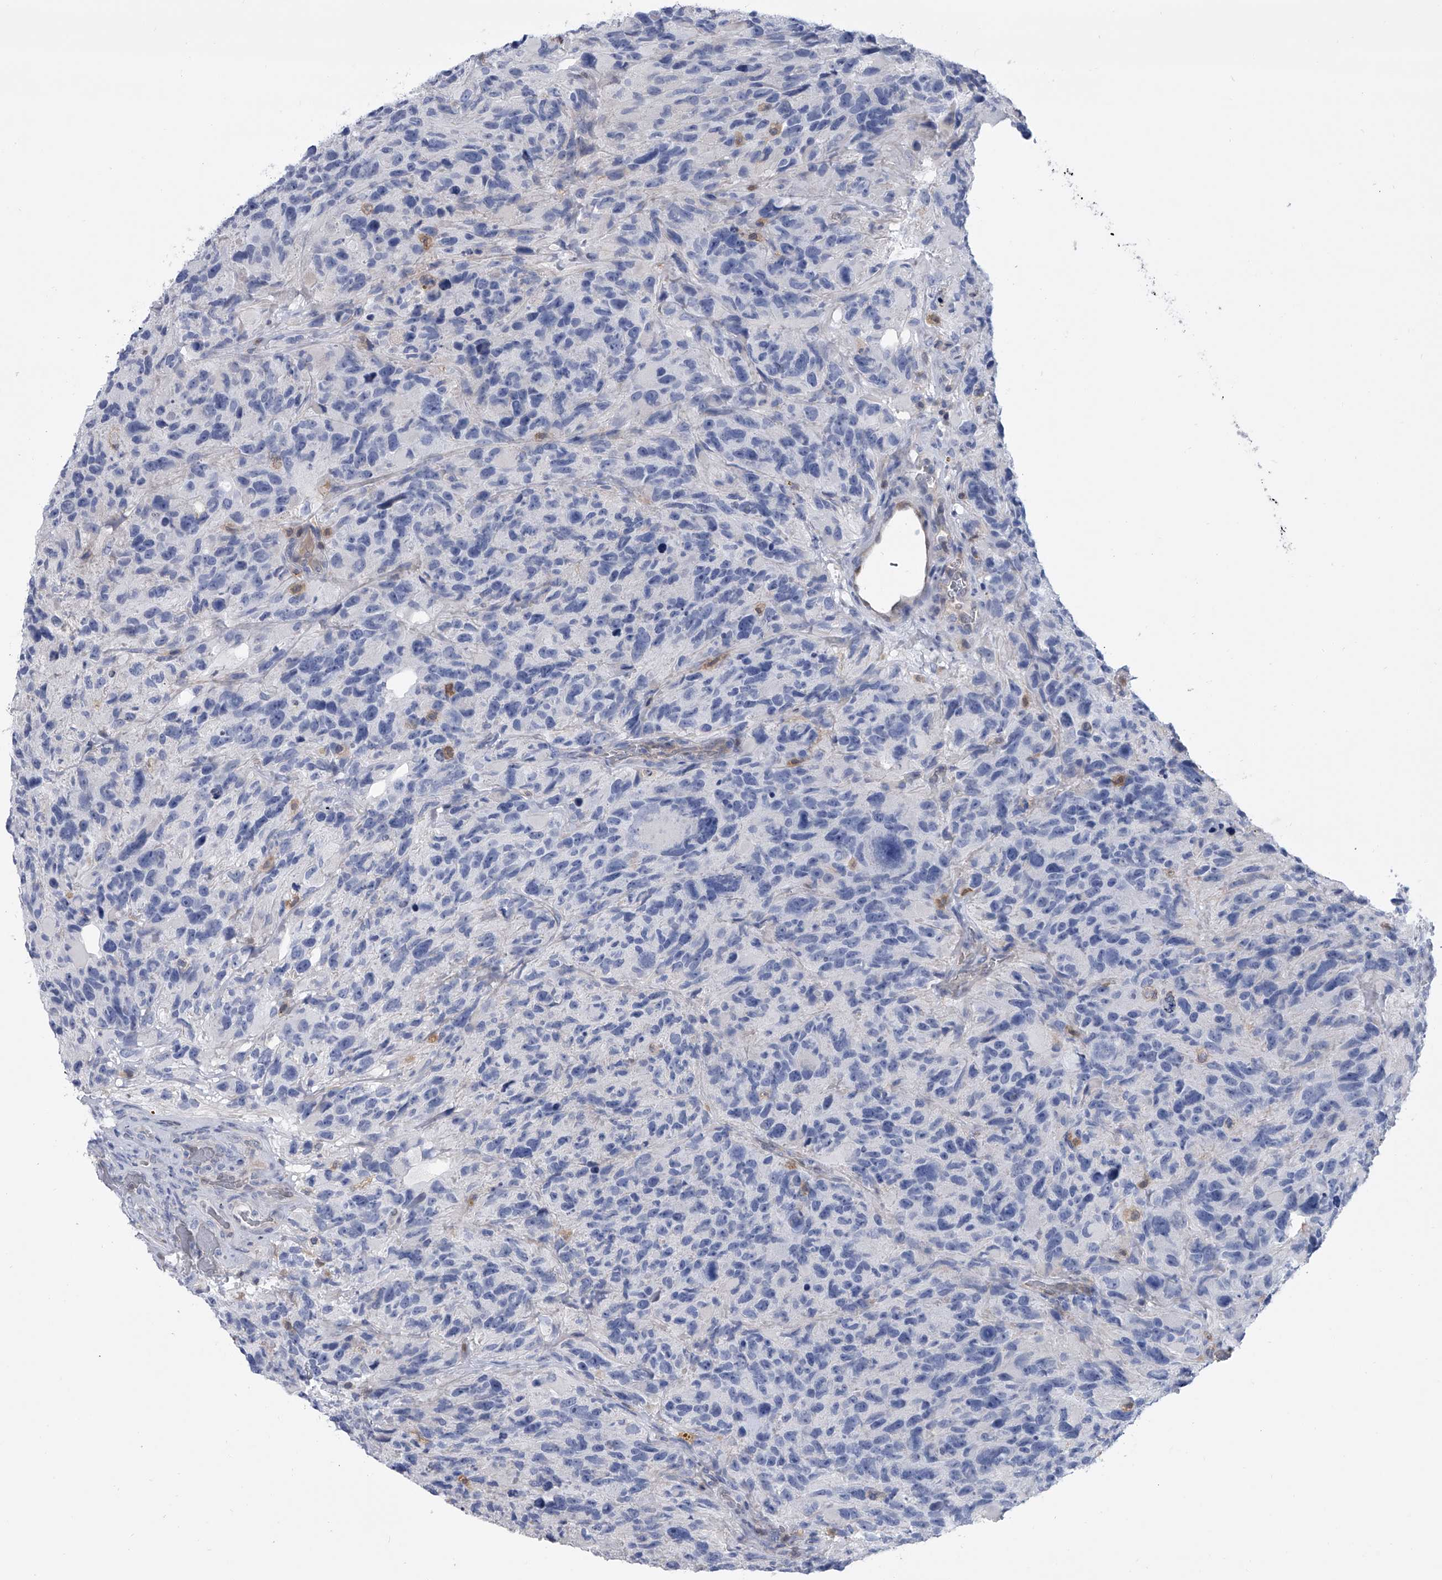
{"staining": {"intensity": "negative", "quantity": "none", "location": "none"}, "tissue": "glioma", "cell_type": "Tumor cells", "image_type": "cancer", "snomed": [{"axis": "morphology", "description": "Glioma, malignant, High grade"}, {"axis": "topography", "description": "Brain"}], "caption": "This is a photomicrograph of IHC staining of high-grade glioma (malignant), which shows no staining in tumor cells.", "gene": "SERPINB9", "patient": {"sex": "male", "age": 69}}